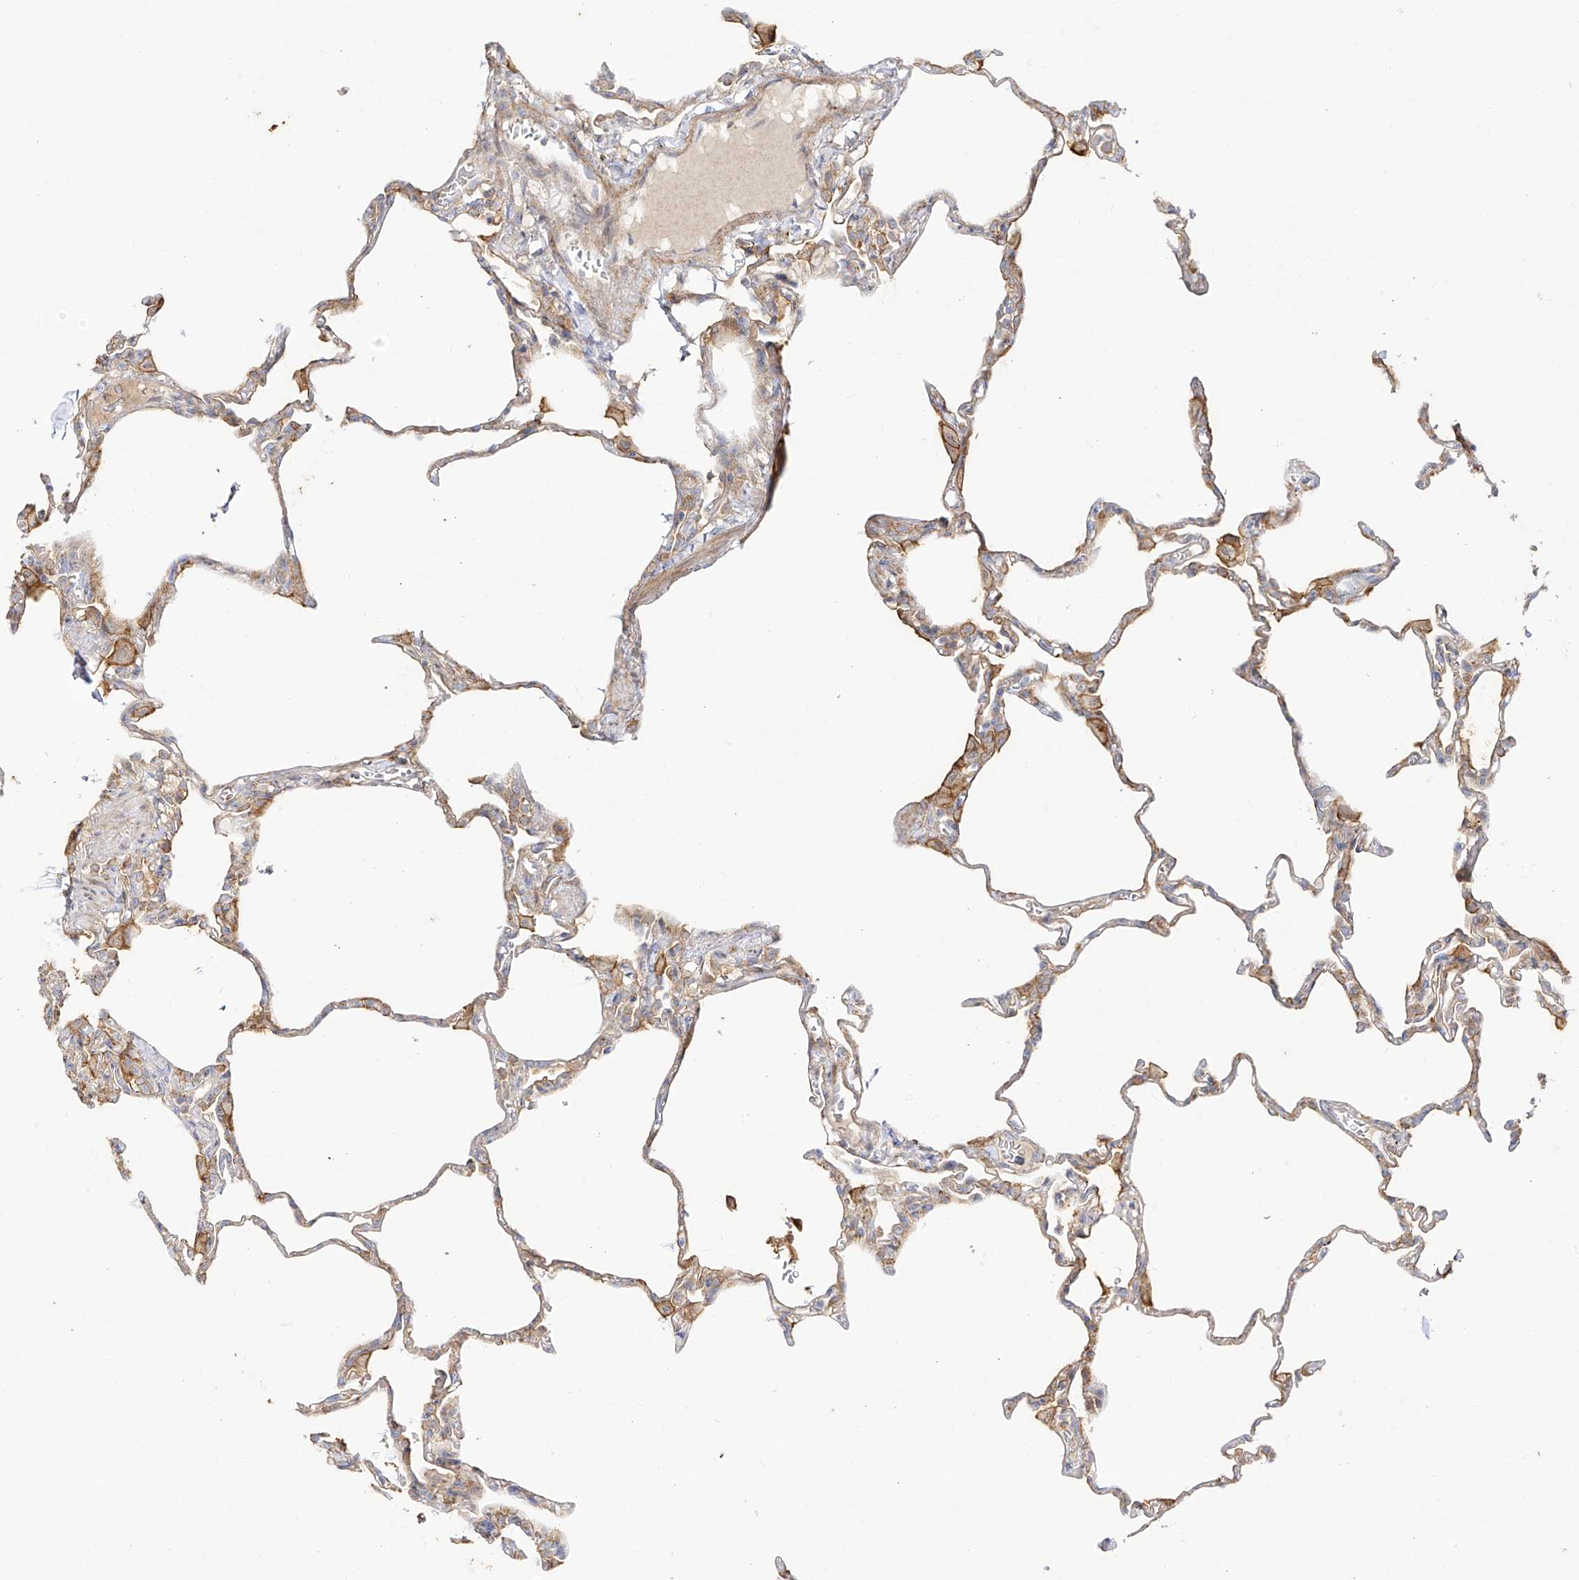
{"staining": {"intensity": "moderate", "quantity": "<25%", "location": "cytoplasmic/membranous"}, "tissue": "lung", "cell_type": "Alveolar cells", "image_type": "normal", "snomed": [{"axis": "morphology", "description": "Normal tissue, NOS"}, {"axis": "topography", "description": "Lung"}], "caption": "Lung stained with DAB (3,3'-diaminobenzidine) immunohistochemistry displays low levels of moderate cytoplasmic/membranous expression in approximately <25% of alveolar cells.", "gene": "ZGRF1", "patient": {"sex": "male", "age": 20}}